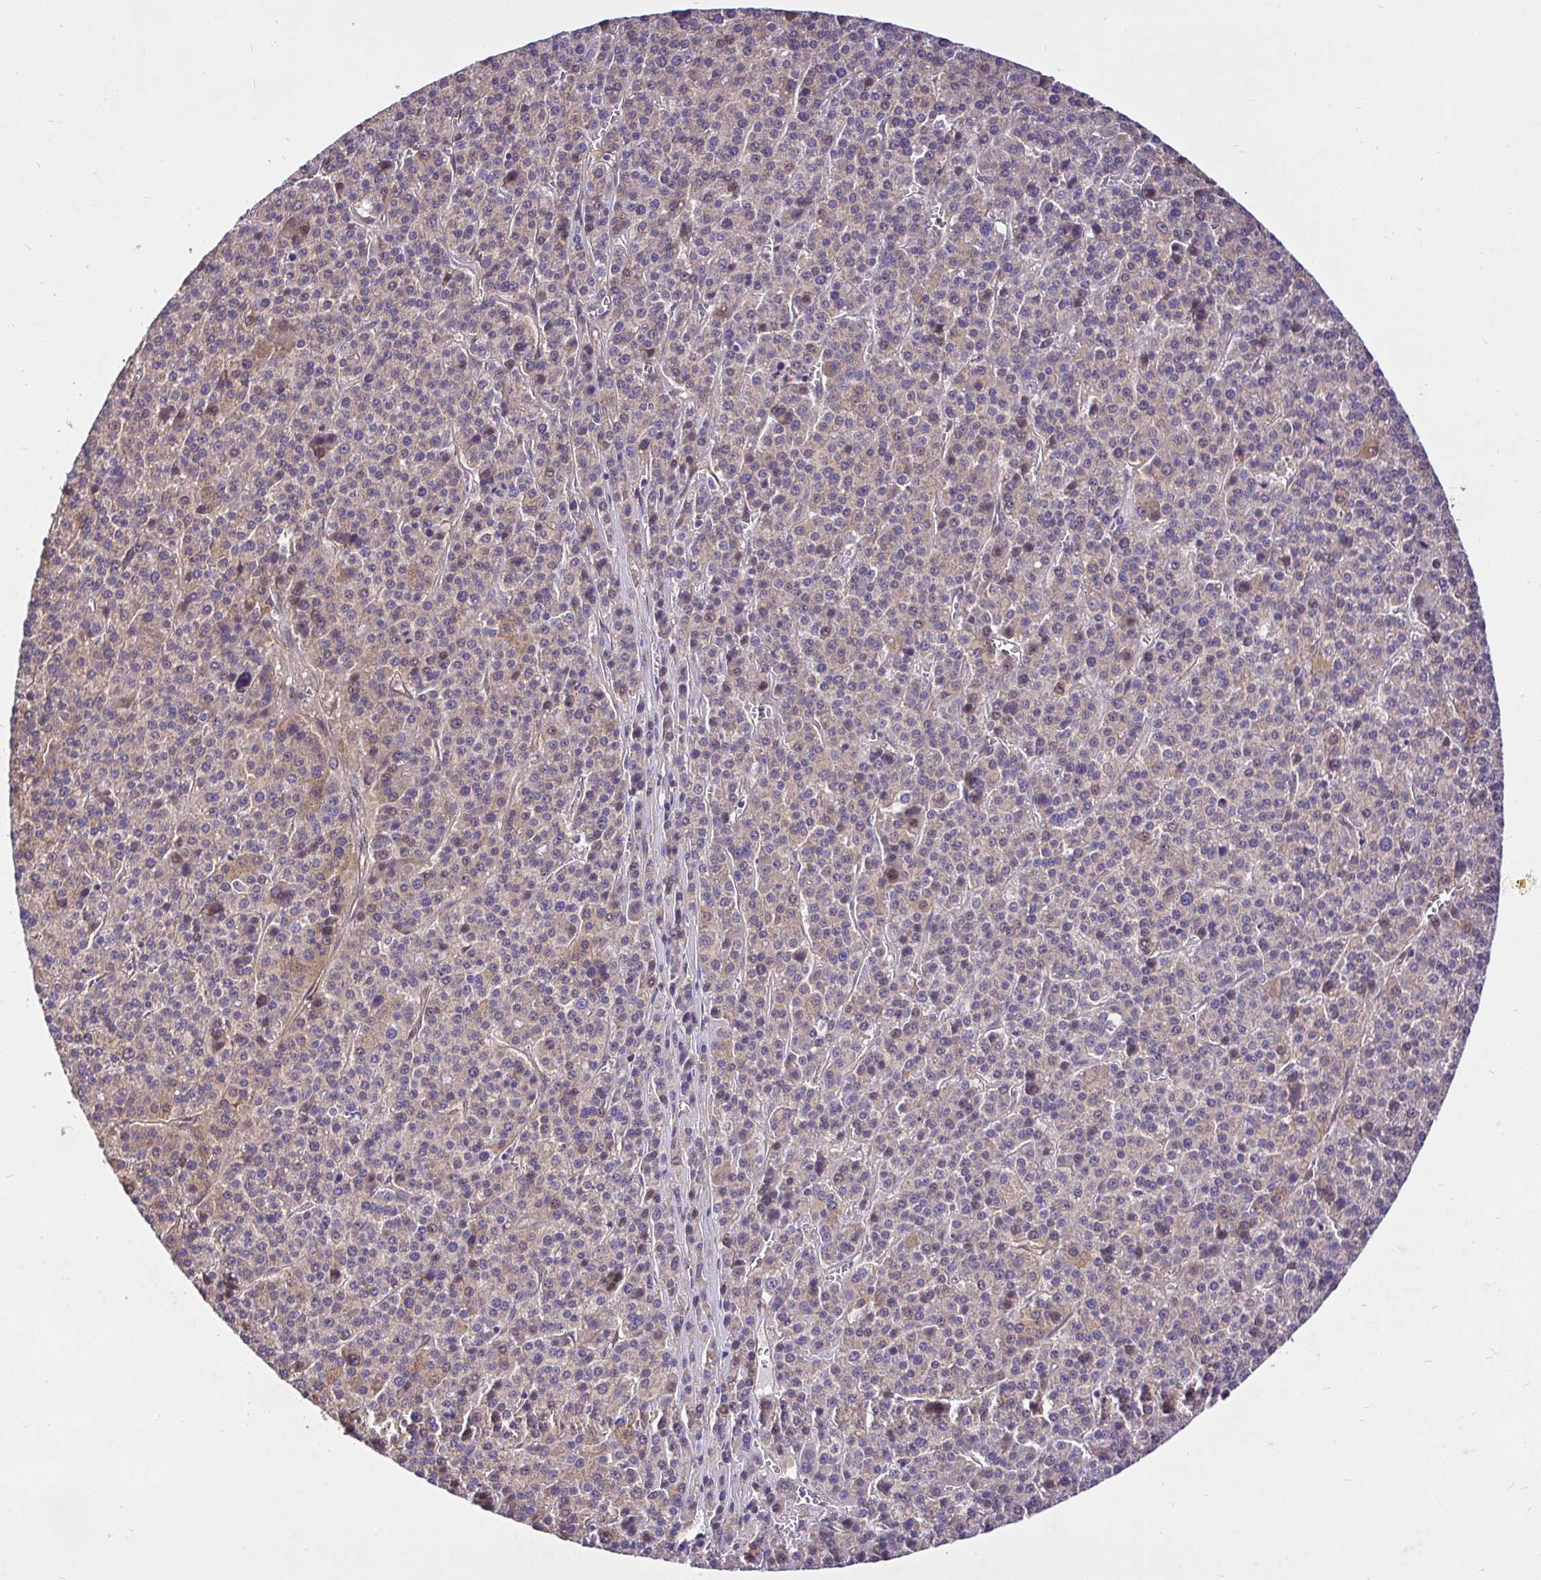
{"staining": {"intensity": "weak", "quantity": "<25%", "location": "cytoplasmic/membranous"}, "tissue": "liver cancer", "cell_type": "Tumor cells", "image_type": "cancer", "snomed": [{"axis": "morphology", "description": "Carcinoma, Hepatocellular, NOS"}, {"axis": "topography", "description": "Liver"}], "caption": "Tumor cells show no significant positivity in hepatocellular carcinoma (liver).", "gene": "CCDC122", "patient": {"sex": "female", "age": 58}}